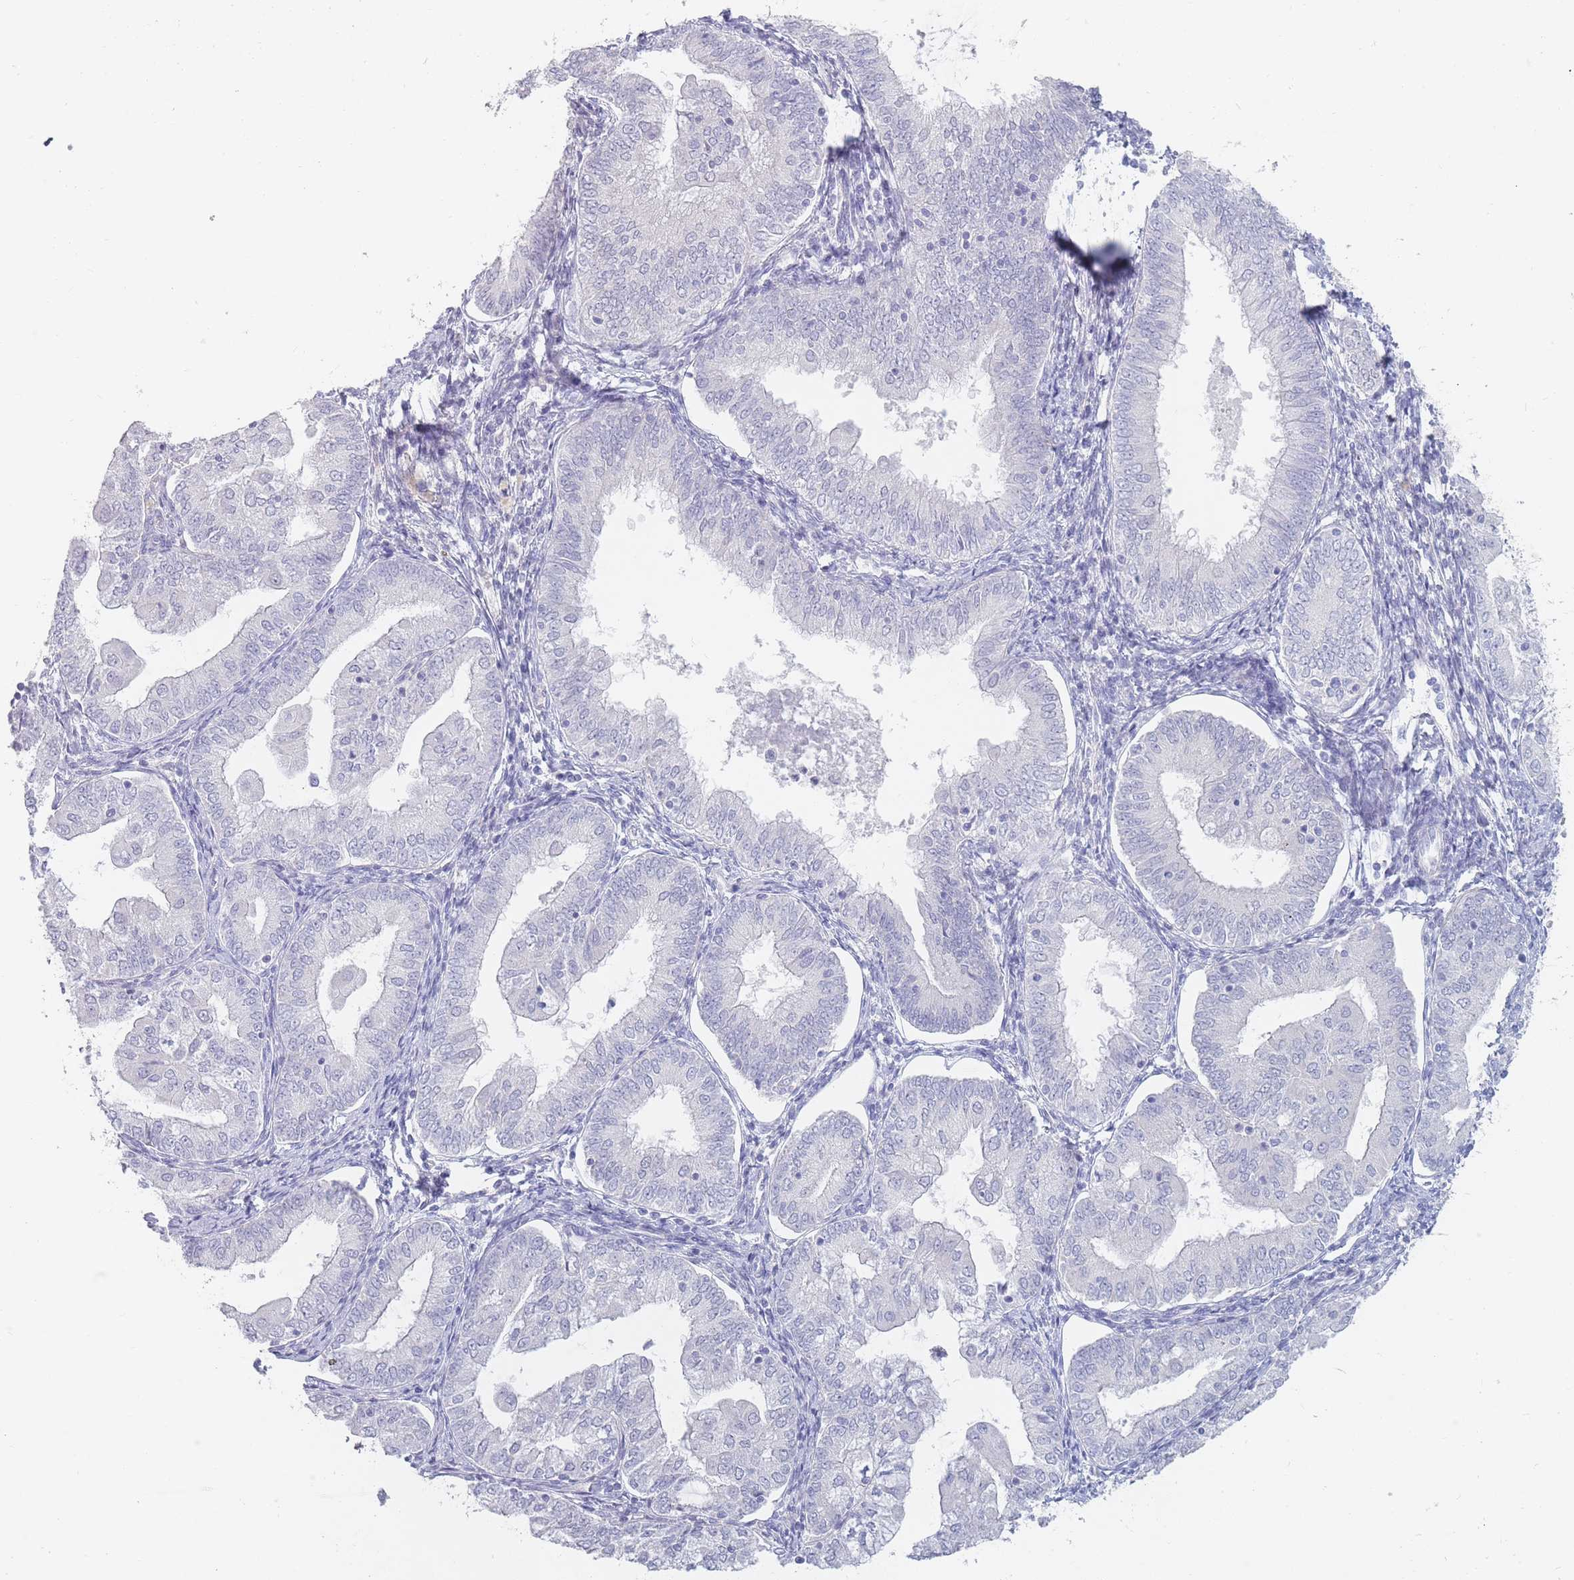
{"staining": {"intensity": "negative", "quantity": "none", "location": "none"}, "tissue": "endometrial cancer", "cell_type": "Tumor cells", "image_type": "cancer", "snomed": [{"axis": "morphology", "description": "Adenocarcinoma, NOS"}, {"axis": "topography", "description": "Endometrium"}], "caption": "A high-resolution photomicrograph shows immunohistochemistry (IHC) staining of endometrial cancer (adenocarcinoma), which reveals no significant staining in tumor cells.", "gene": "PRG4", "patient": {"sex": "female", "age": 55}}